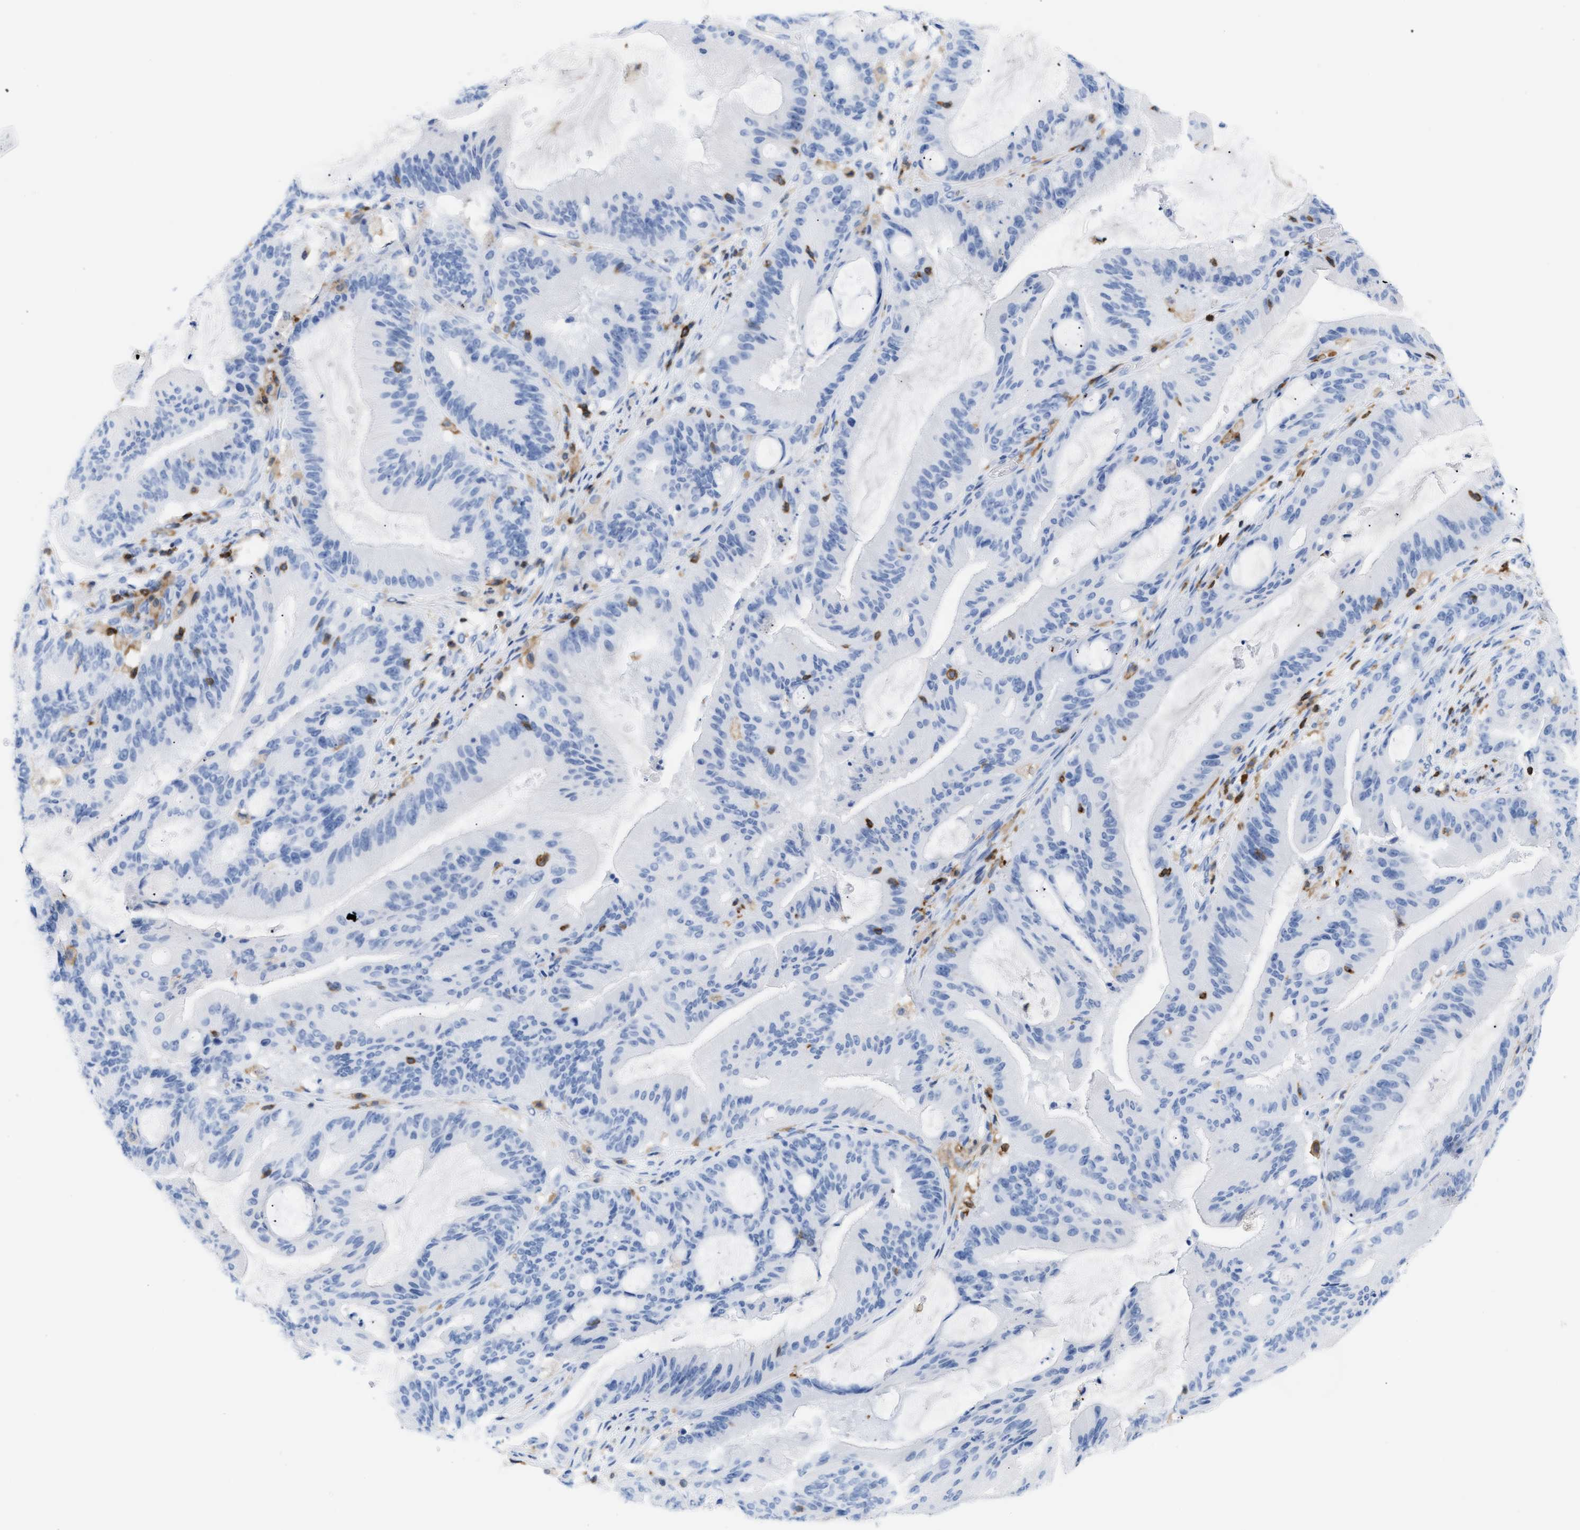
{"staining": {"intensity": "negative", "quantity": "none", "location": "none"}, "tissue": "liver cancer", "cell_type": "Tumor cells", "image_type": "cancer", "snomed": [{"axis": "morphology", "description": "Normal tissue, NOS"}, {"axis": "morphology", "description": "Cholangiocarcinoma"}, {"axis": "topography", "description": "Liver"}, {"axis": "topography", "description": "Peripheral nerve tissue"}], "caption": "This is an immunohistochemistry histopathology image of liver cholangiocarcinoma. There is no positivity in tumor cells.", "gene": "LCP1", "patient": {"sex": "female", "age": 73}}